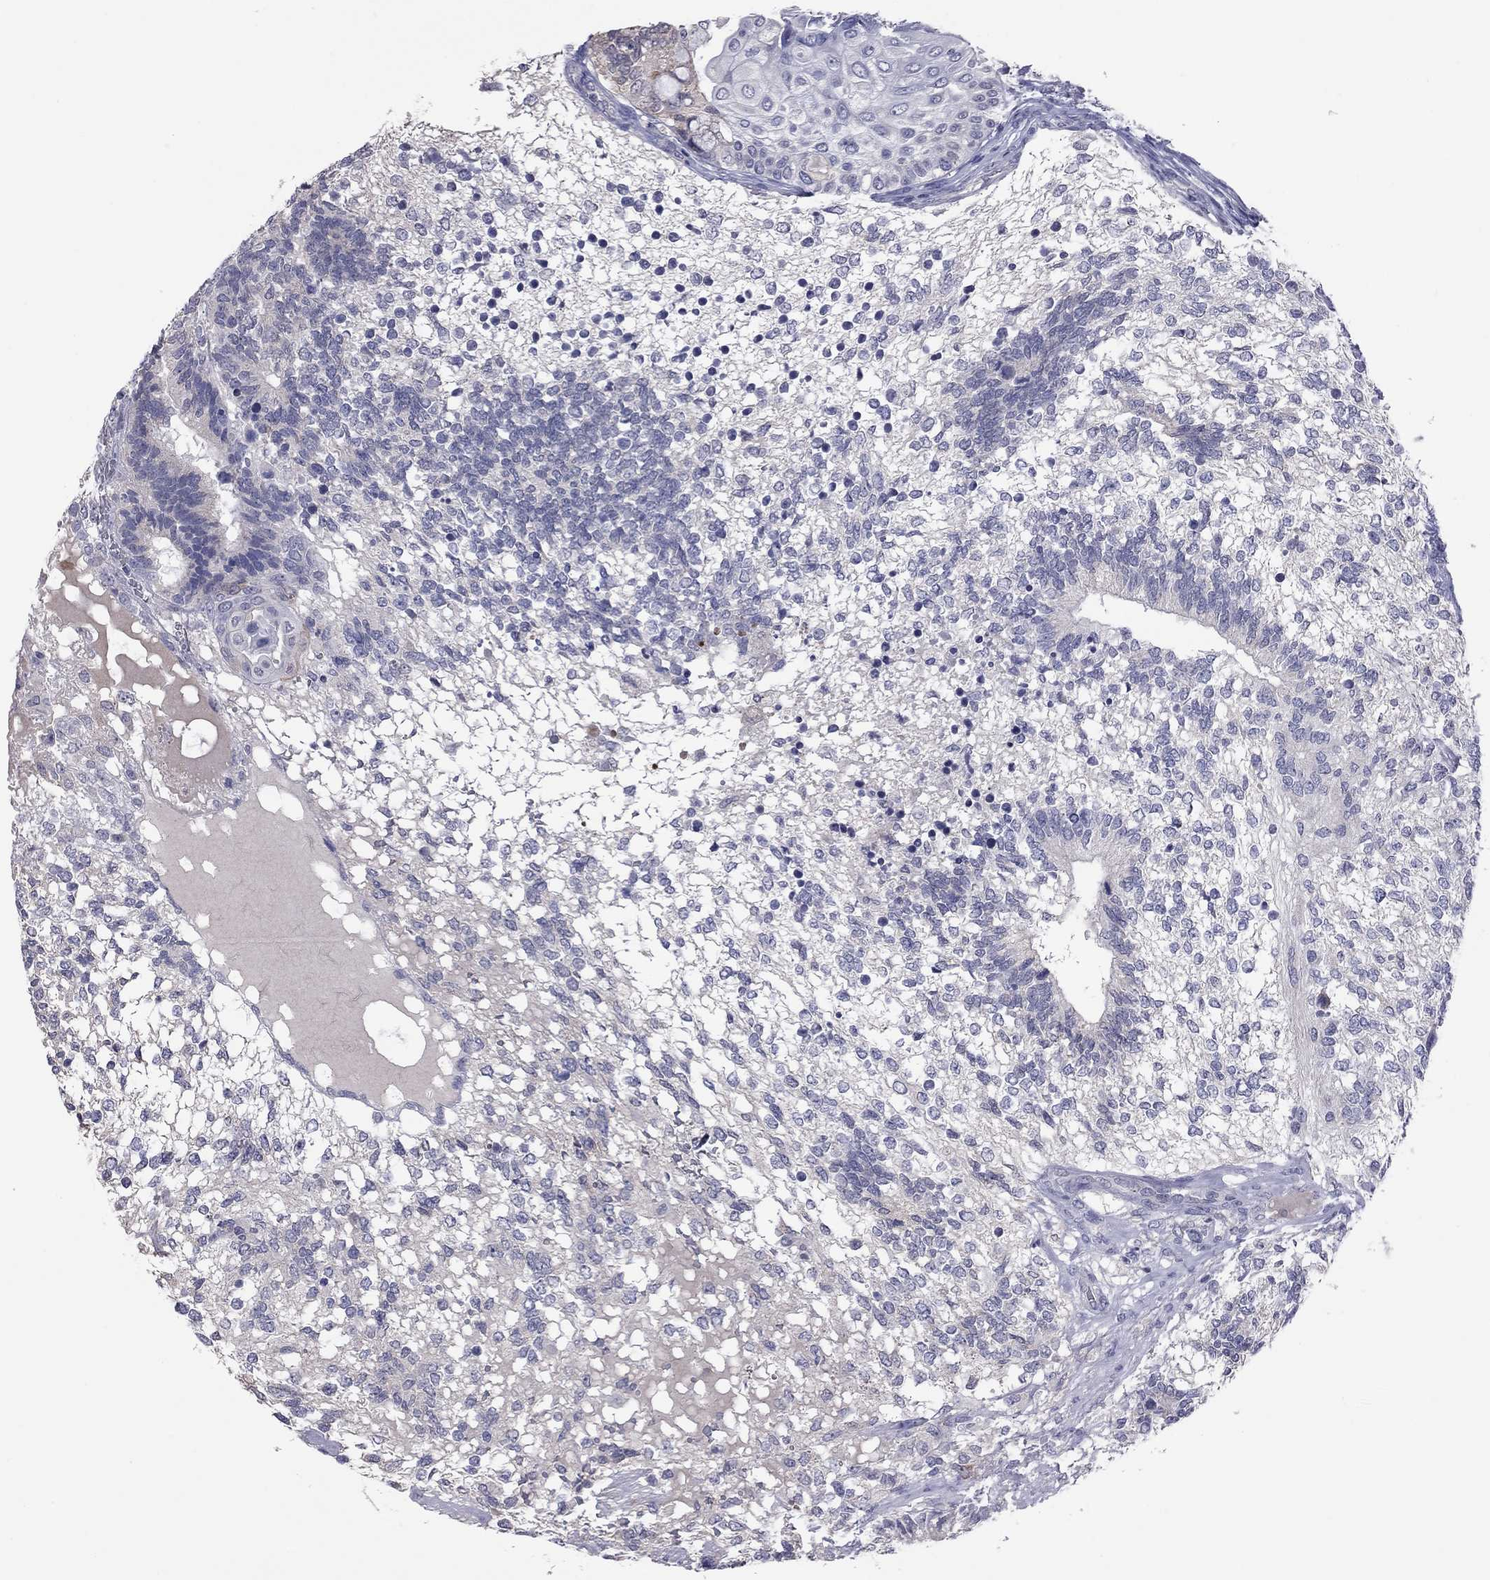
{"staining": {"intensity": "negative", "quantity": "none", "location": "none"}, "tissue": "testis cancer", "cell_type": "Tumor cells", "image_type": "cancer", "snomed": [{"axis": "morphology", "description": "Seminoma, NOS"}, {"axis": "morphology", "description": "Carcinoma, Embryonal, NOS"}, {"axis": "topography", "description": "Testis"}], "caption": "Tumor cells are negative for protein expression in human testis cancer (embryonal carcinoma).", "gene": "HYLS1", "patient": {"sex": "male", "age": 41}}